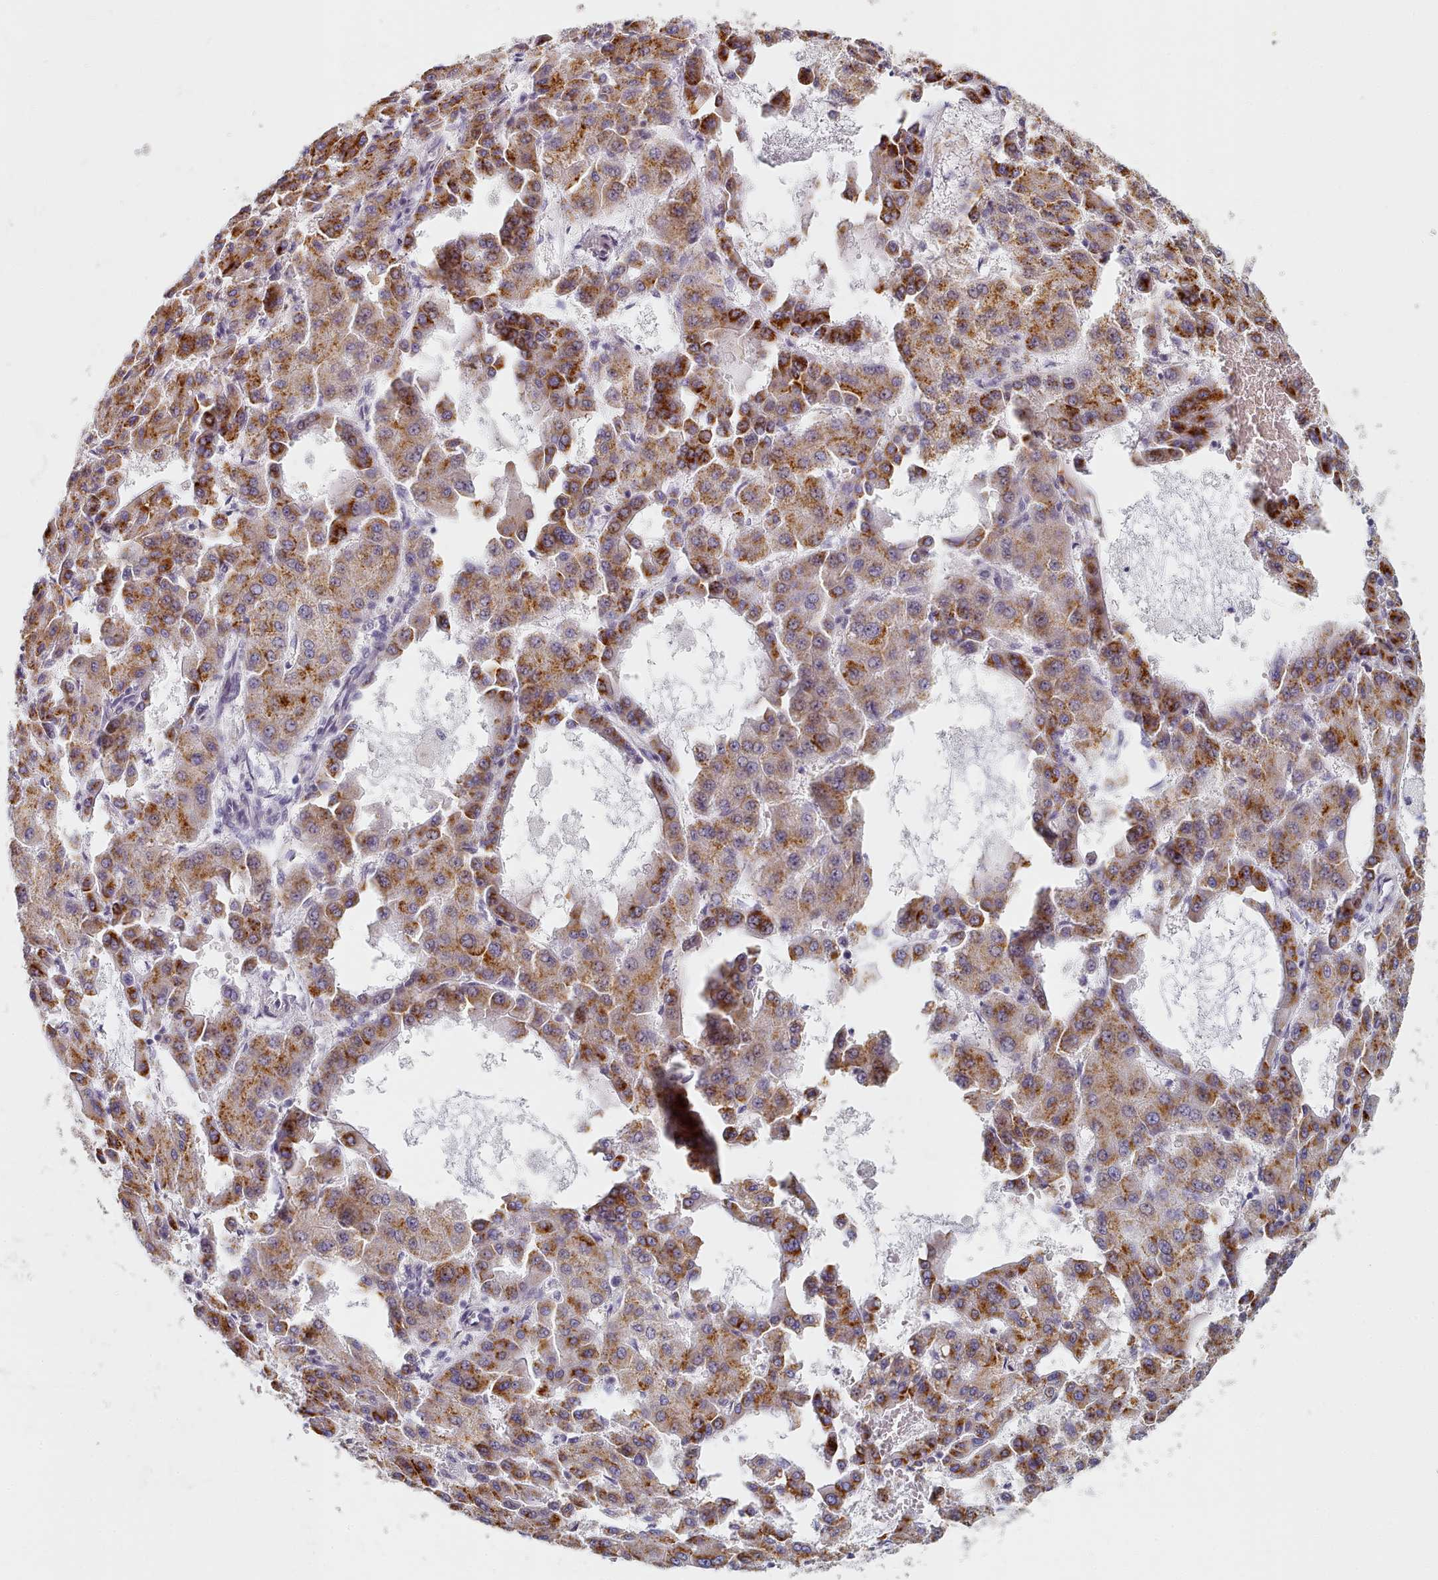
{"staining": {"intensity": "strong", "quantity": ">75%", "location": "cytoplasmic/membranous"}, "tissue": "liver cancer", "cell_type": "Tumor cells", "image_type": "cancer", "snomed": [{"axis": "morphology", "description": "Carcinoma, Hepatocellular, NOS"}, {"axis": "topography", "description": "Liver"}], "caption": "Protein analysis of liver hepatocellular carcinoma tissue exhibits strong cytoplasmic/membranous staining in about >75% of tumor cells.", "gene": "TYW1B", "patient": {"sex": "male", "age": 47}}